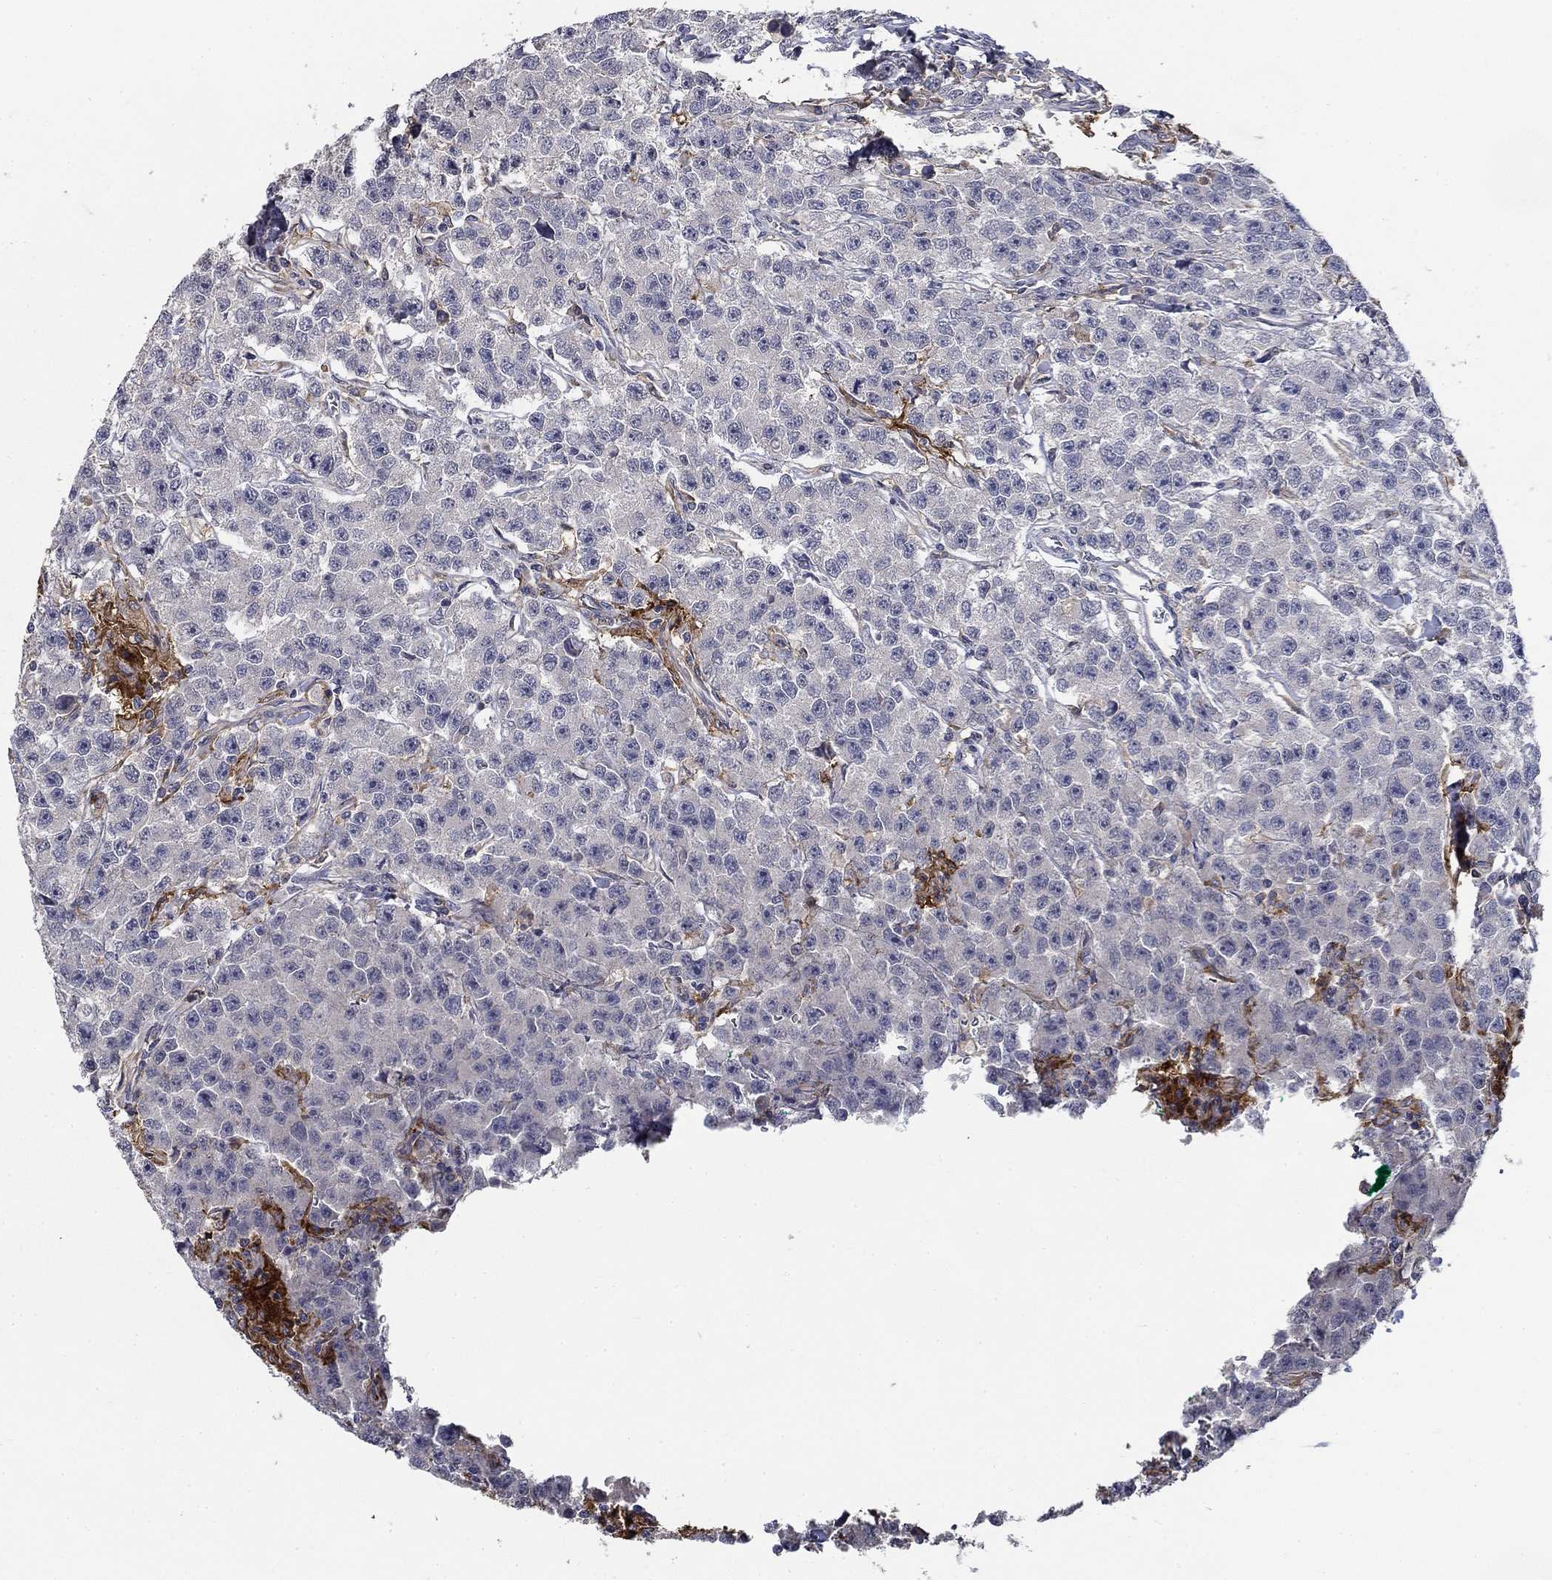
{"staining": {"intensity": "negative", "quantity": "none", "location": "none"}, "tissue": "testis cancer", "cell_type": "Tumor cells", "image_type": "cancer", "snomed": [{"axis": "morphology", "description": "Seminoma, NOS"}, {"axis": "topography", "description": "Testis"}], "caption": "Protein analysis of testis cancer shows no significant positivity in tumor cells. Brightfield microscopy of immunohistochemistry stained with DAB (brown) and hematoxylin (blue), captured at high magnification.", "gene": "CD274", "patient": {"sex": "male", "age": 59}}